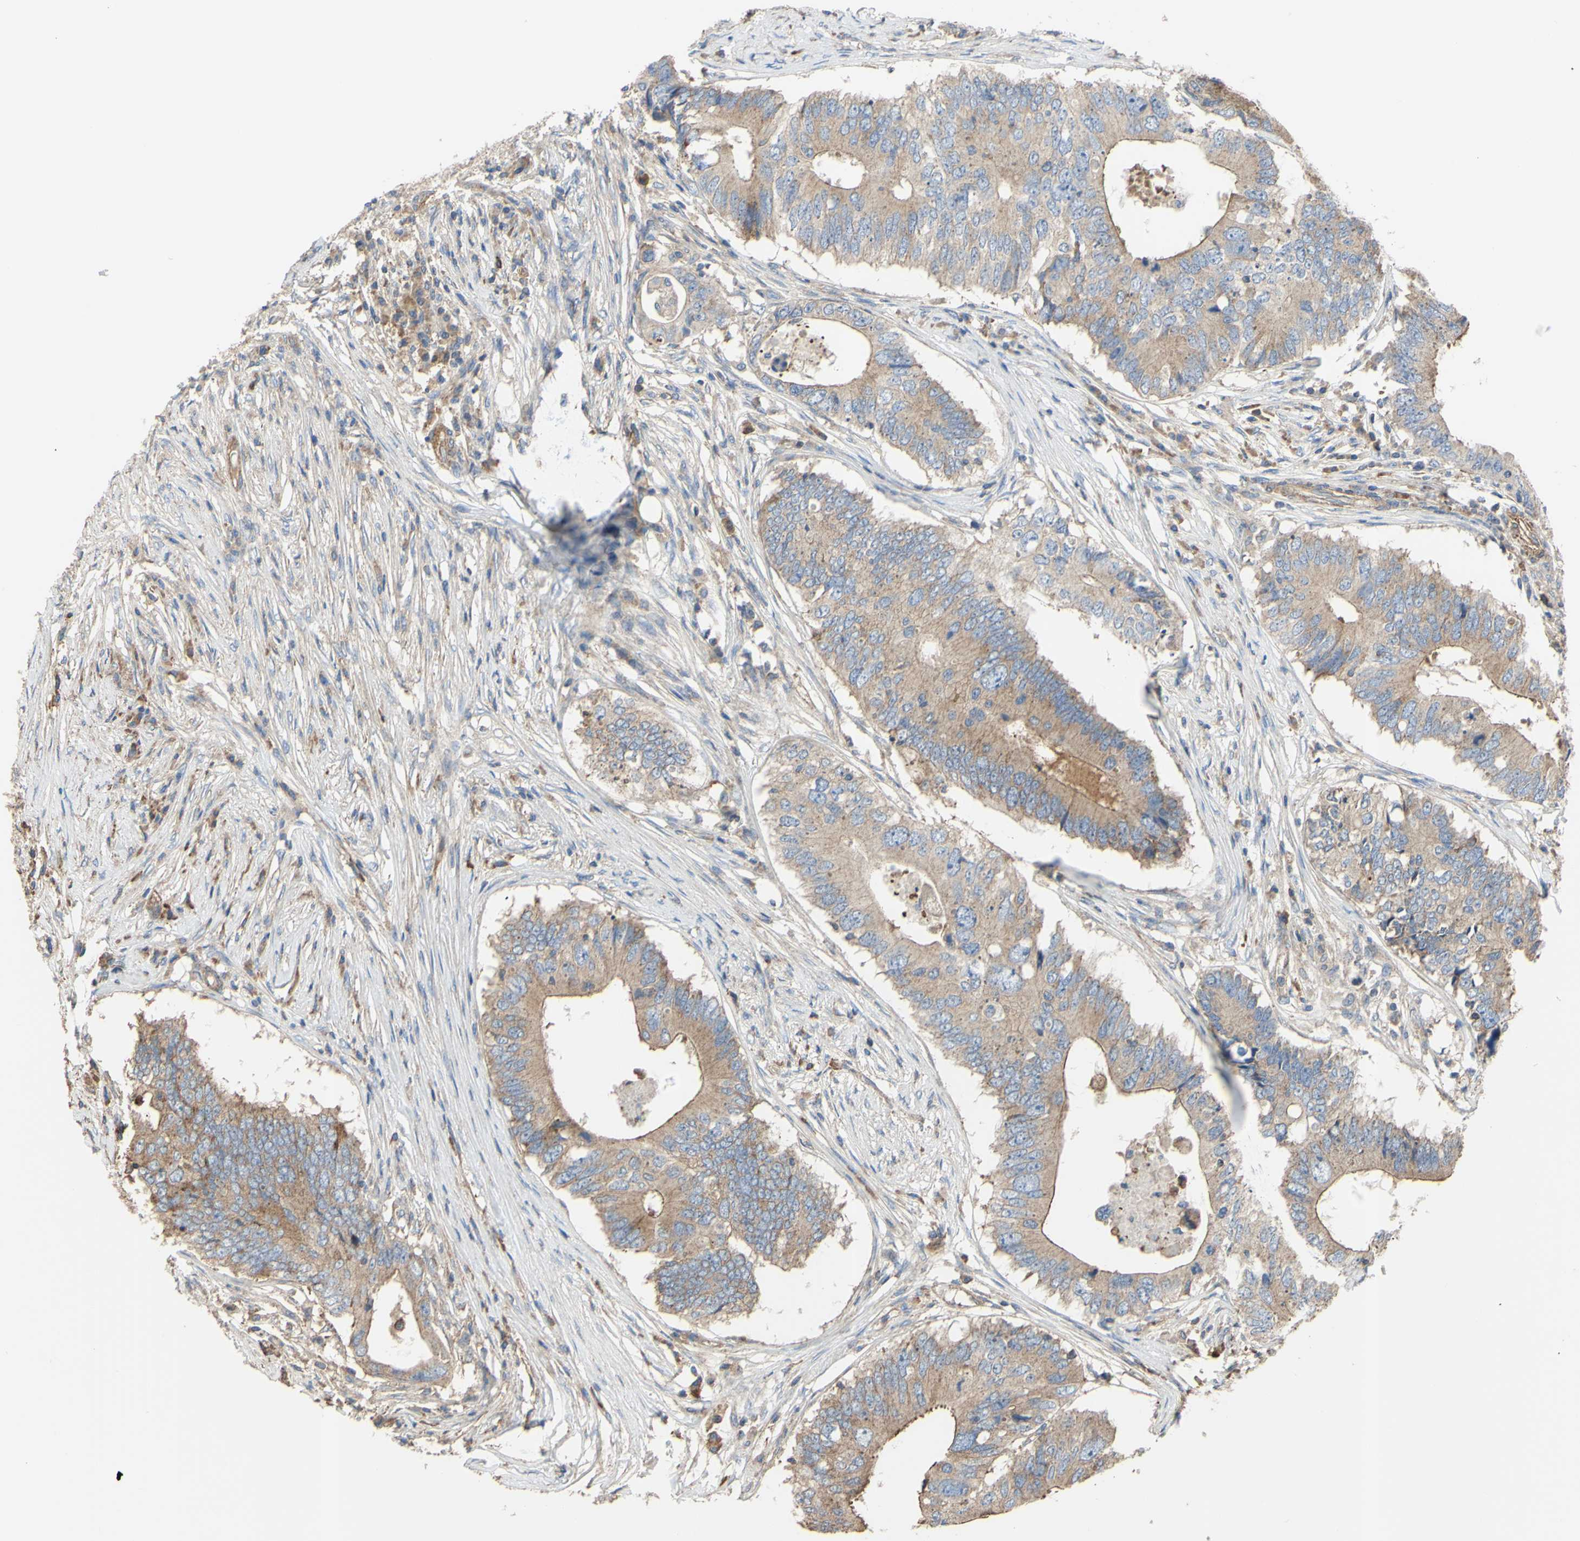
{"staining": {"intensity": "moderate", "quantity": ">75%", "location": "cytoplasmic/membranous"}, "tissue": "colorectal cancer", "cell_type": "Tumor cells", "image_type": "cancer", "snomed": [{"axis": "morphology", "description": "Adenocarcinoma, NOS"}, {"axis": "topography", "description": "Colon"}], "caption": "Colorectal cancer was stained to show a protein in brown. There is medium levels of moderate cytoplasmic/membranous expression in about >75% of tumor cells.", "gene": "BECN1", "patient": {"sex": "male", "age": 71}}